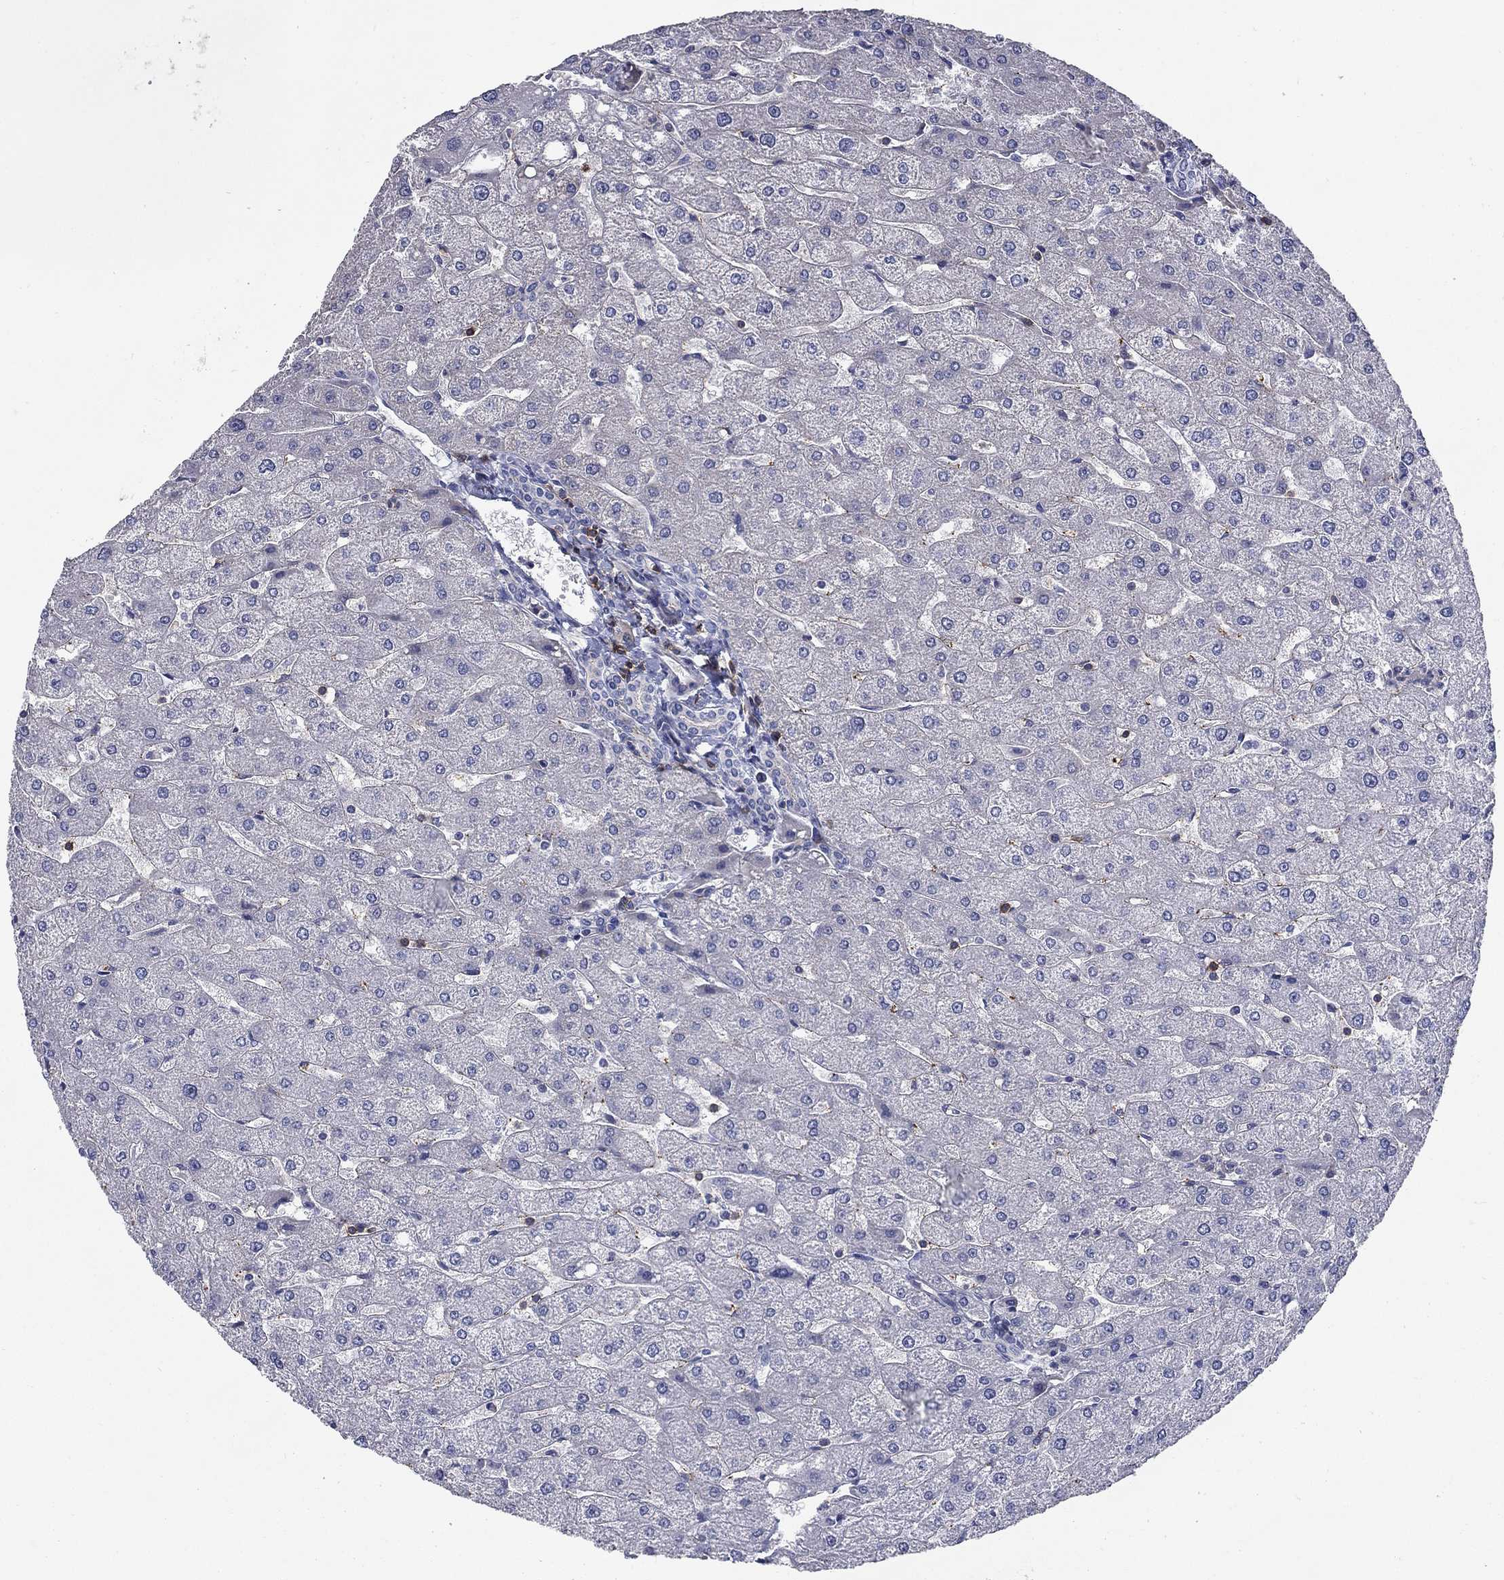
{"staining": {"intensity": "negative", "quantity": "none", "location": "none"}, "tissue": "liver", "cell_type": "Cholangiocytes", "image_type": "normal", "snomed": [{"axis": "morphology", "description": "Normal tissue, NOS"}, {"axis": "topography", "description": "Liver"}], "caption": "Immunohistochemistry image of normal liver: human liver stained with DAB demonstrates no significant protein staining in cholangiocytes.", "gene": "SIT1", "patient": {"sex": "male", "age": 67}}